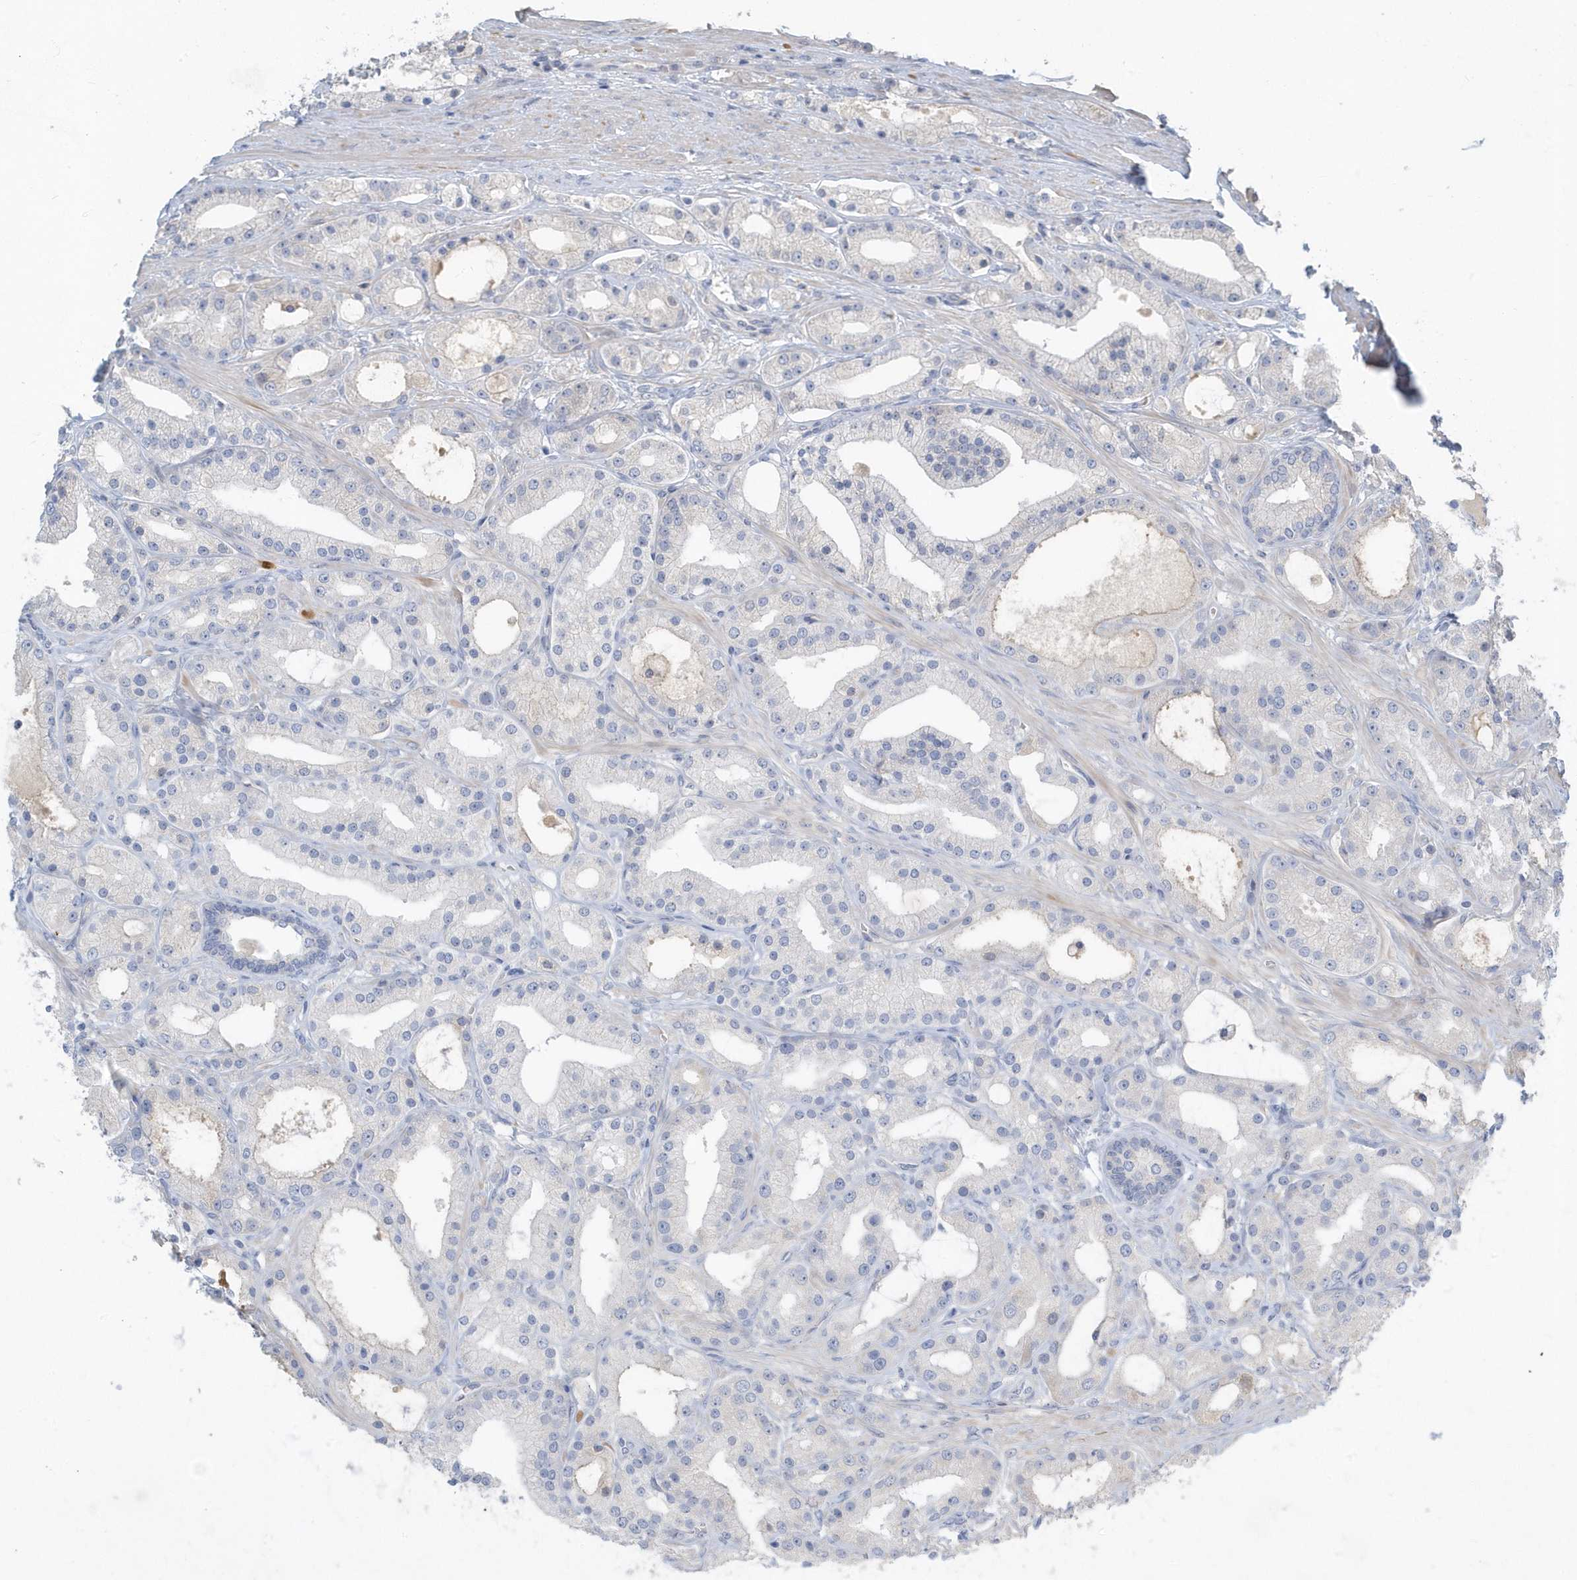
{"staining": {"intensity": "negative", "quantity": "none", "location": "none"}, "tissue": "prostate cancer", "cell_type": "Tumor cells", "image_type": "cancer", "snomed": [{"axis": "morphology", "description": "Adenocarcinoma, Low grade"}, {"axis": "topography", "description": "Prostate"}], "caption": "An image of human prostate cancer (low-grade adenocarcinoma) is negative for staining in tumor cells. The staining is performed using DAB (3,3'-diaminobenzidine) brown chromogen with nuclei counter-stained in using hematoxylin.", "gene": "USP53", "patient": {"sex": "male", "age": 67}}